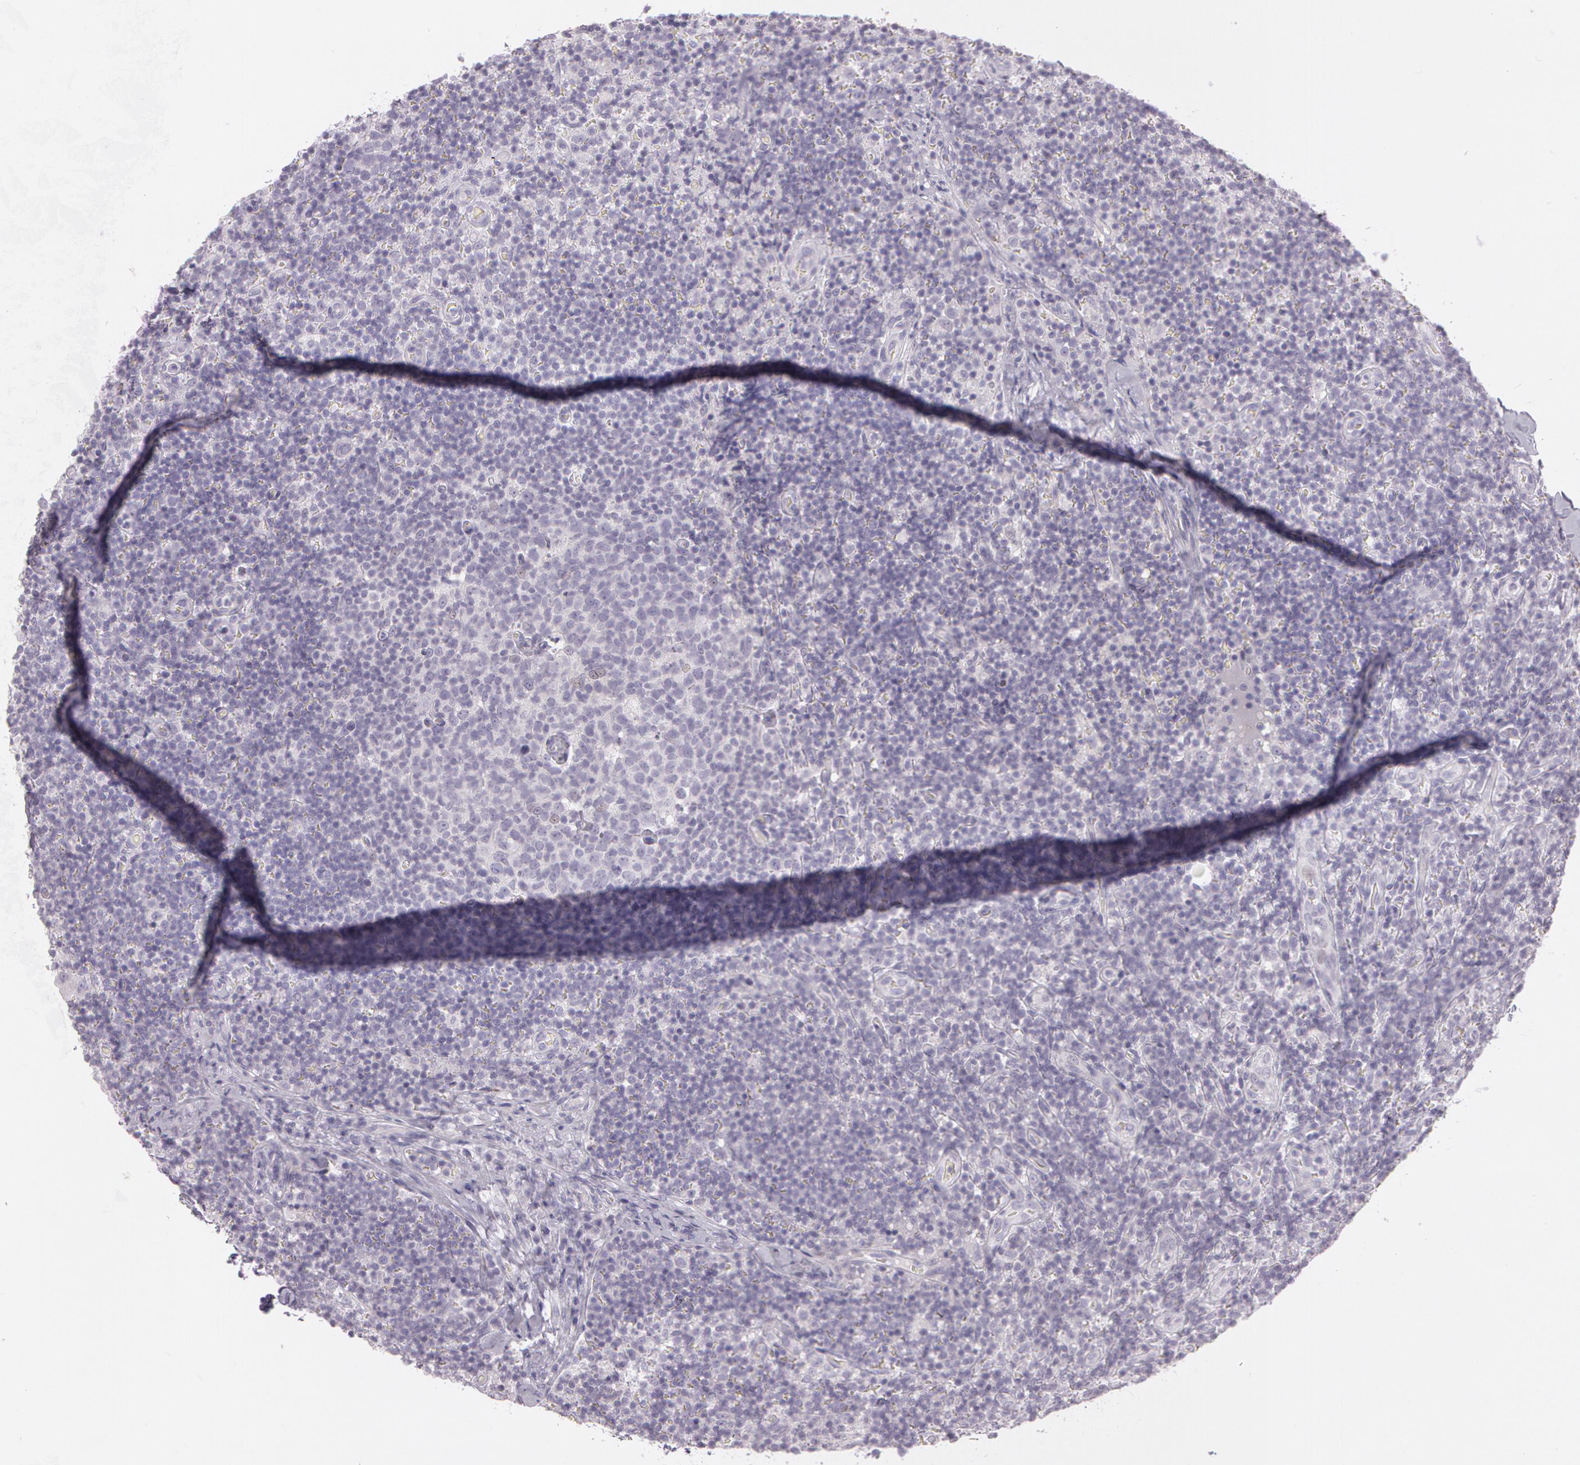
{"staining": {"intensity": "negative", "quantity": "none", "location": "none"}, "tissue": "lymph node", "cell_type": "Germinal center cells", "image_type": "normal", "snomed": [{"axis": "morphology", "description": "Normal tissue, NOS"}, {"axis": "morphology", "description": "Inflammation, NOS"}, {"axis": "topography", "description": "Lymph node"}], "caption": "Human lymph node stained for a protein using immunohistochemistry reveals no positivity in germinal center cells.", "gene": "OTC", "patient": {"sex": "male", "age": 46}}